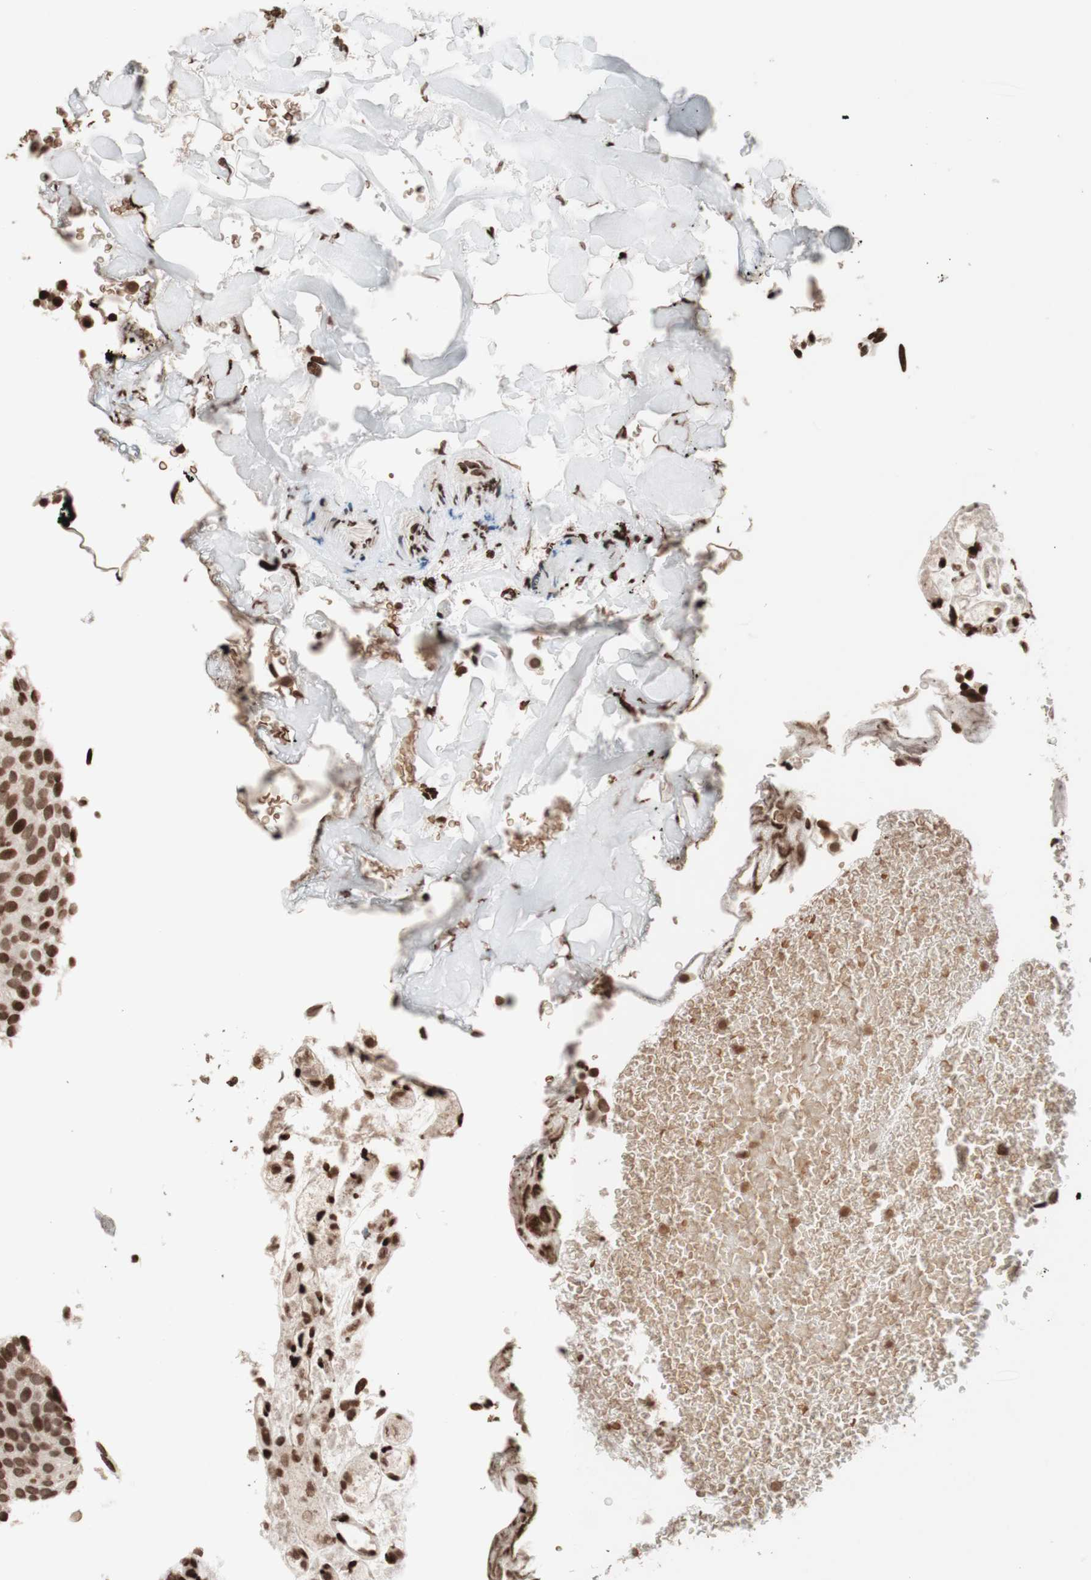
{"staining": {"intensity": "strong", "quantity": ">75%", "location": "nuclear"}, "tissue": "urothelial cancer", "cell_type": "Tumor cells", "image_type": "cancer", "snomed": [{"axis": "morphology", "description": "Urothelial carcinoma, Low grade"}, {"axis": "topography", "description": "Urinary bladder"}], "caption": "Brown immunohistochemical staining in urothelial cancer demonstrates strong nuclear expression in about >75% of tumor cells.", "gene": "NCAPD2", "patient": {"sex": "male", "age": 78}}